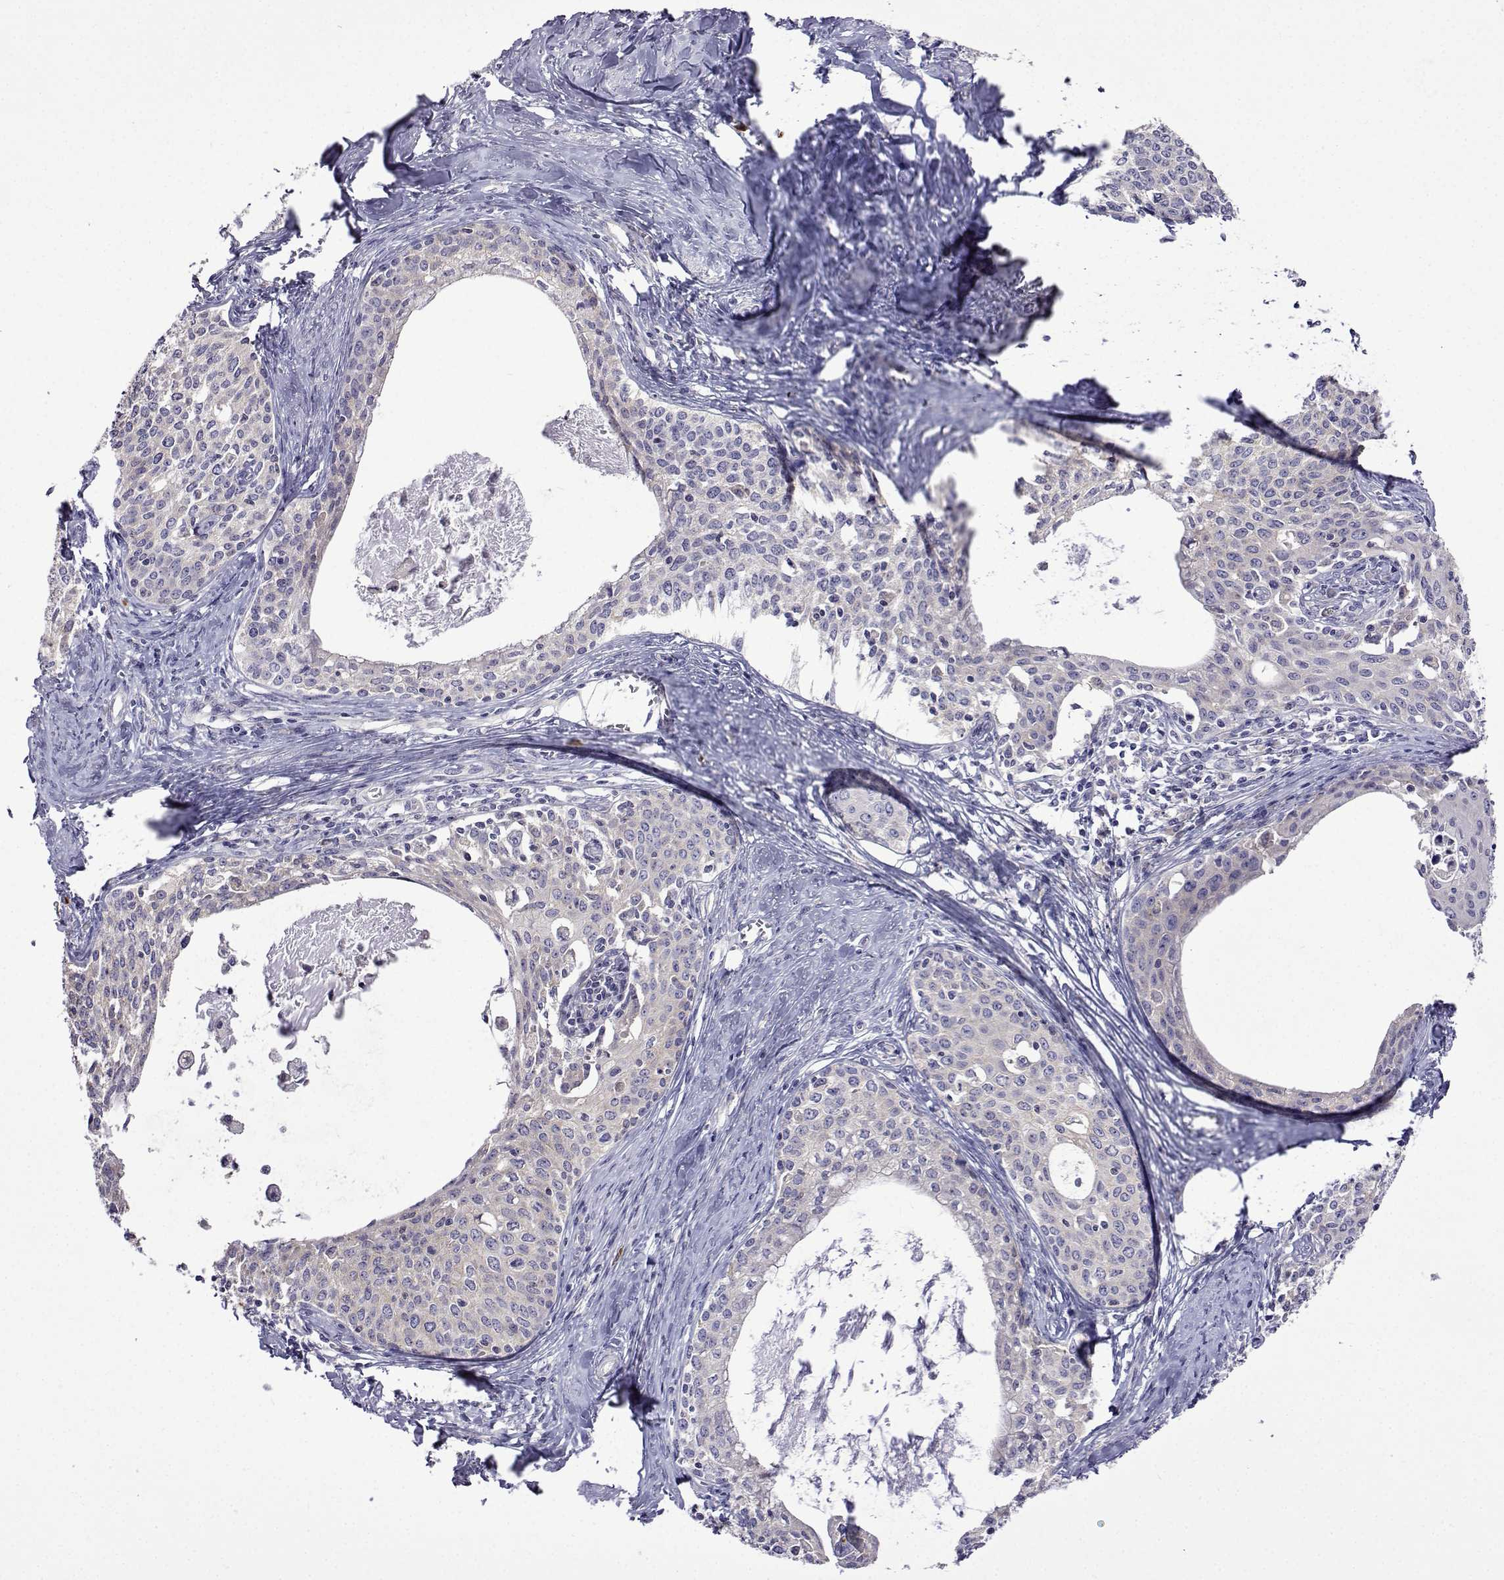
{"staining": {"intensity": "negative", "quantity": "none", "location": "none"}, "tissue": "cervical cancer", "cell_type": "Tumor cells", "image_type": "cancer", "snomed": [{"axis": "morphology", "description": "Squamous cell carcinoma, NOS"}, {"axis": "morphology", "description": "Adenocarcinoma, NOS"}, {"axis": "topography", "description": "Cervix"}], "caption": "A high-resolution histopathology image shows IHC staining of cervical cancer (squamous cell carcinoma), which reveals no significant expression in tumor cells.", "gene": "SULT2A1", "patient": {"sex": "female", "age": 52}}